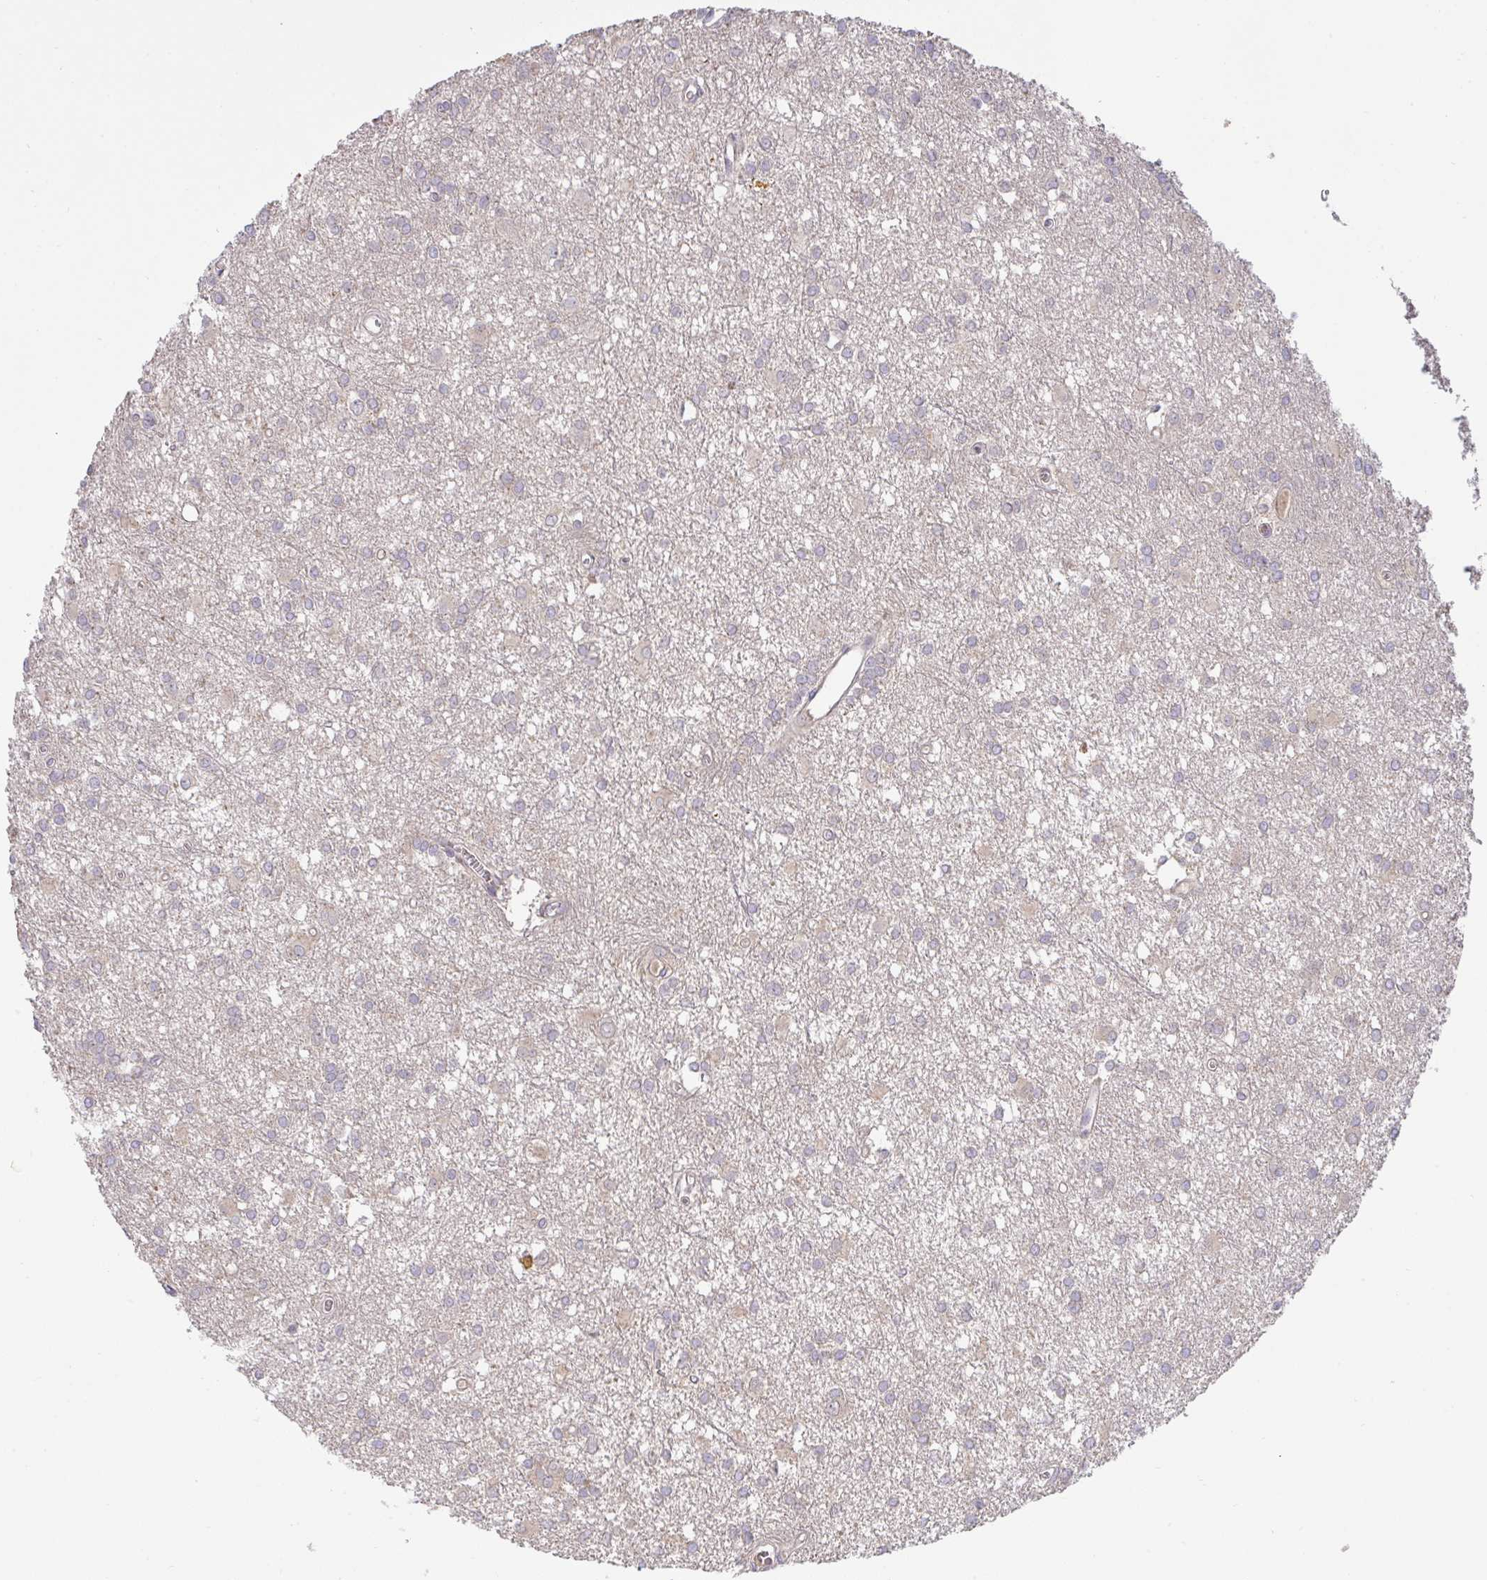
{"staining": {"intensity": "weak", "quantity": "<25%", "location": "cytoplasmic/membranous"}, "tissue": "glioma", "cell_type": "Tumor cells", "image_type": "cancer", "snomed": [{"axis": "morphology", "description": "Glioma, malignant, High grade"}, {"axis": "topography", "description": "Brain"}], "caption": "Photomicrograph shows no protein positivity in tumor cells of glioma tissue.", "gene": "TMEM41A", "patient": {"sex": "male", "age": 48}}